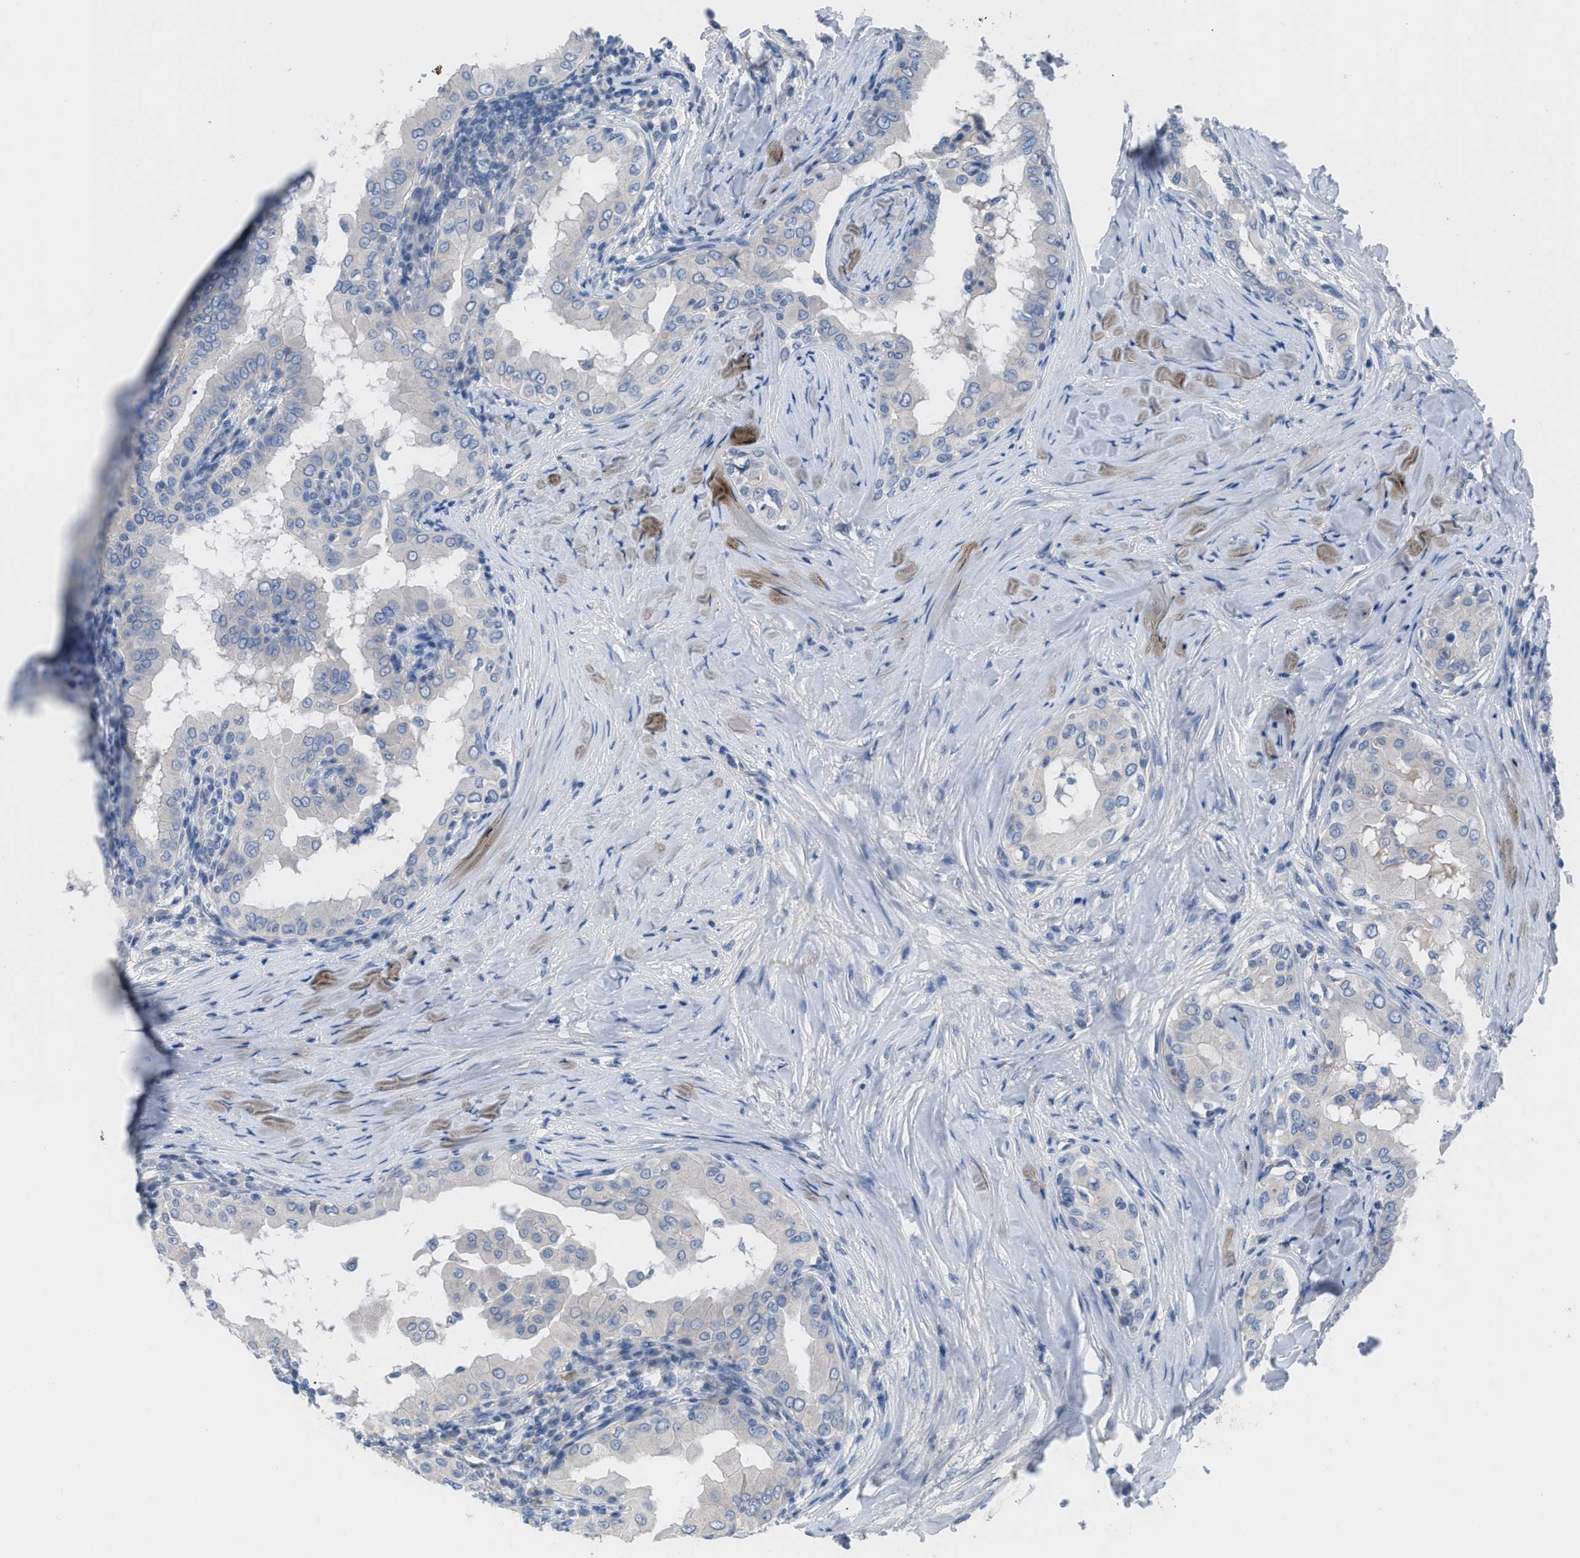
{"staining": {"intensity": "negative", "quantity": "none", "location": "none"}, "tissue": "thyroid cancer", "cell_type": "Tumor cells", "image_type": "cancer", "snomed": [{"axis": "morphology", "description": "Papillary adenocarcinoma, NOS"}, {"axis": "topography", "description": "Thyroid gland"}], "caption": "The immunohistochemistry histopathology image has no significant positivity in tumor cells of thyroid cancer (papillary adenocarcinoma) tissue.", "gene": "HPX", "patient": {"sex": "male", "age": 33}}